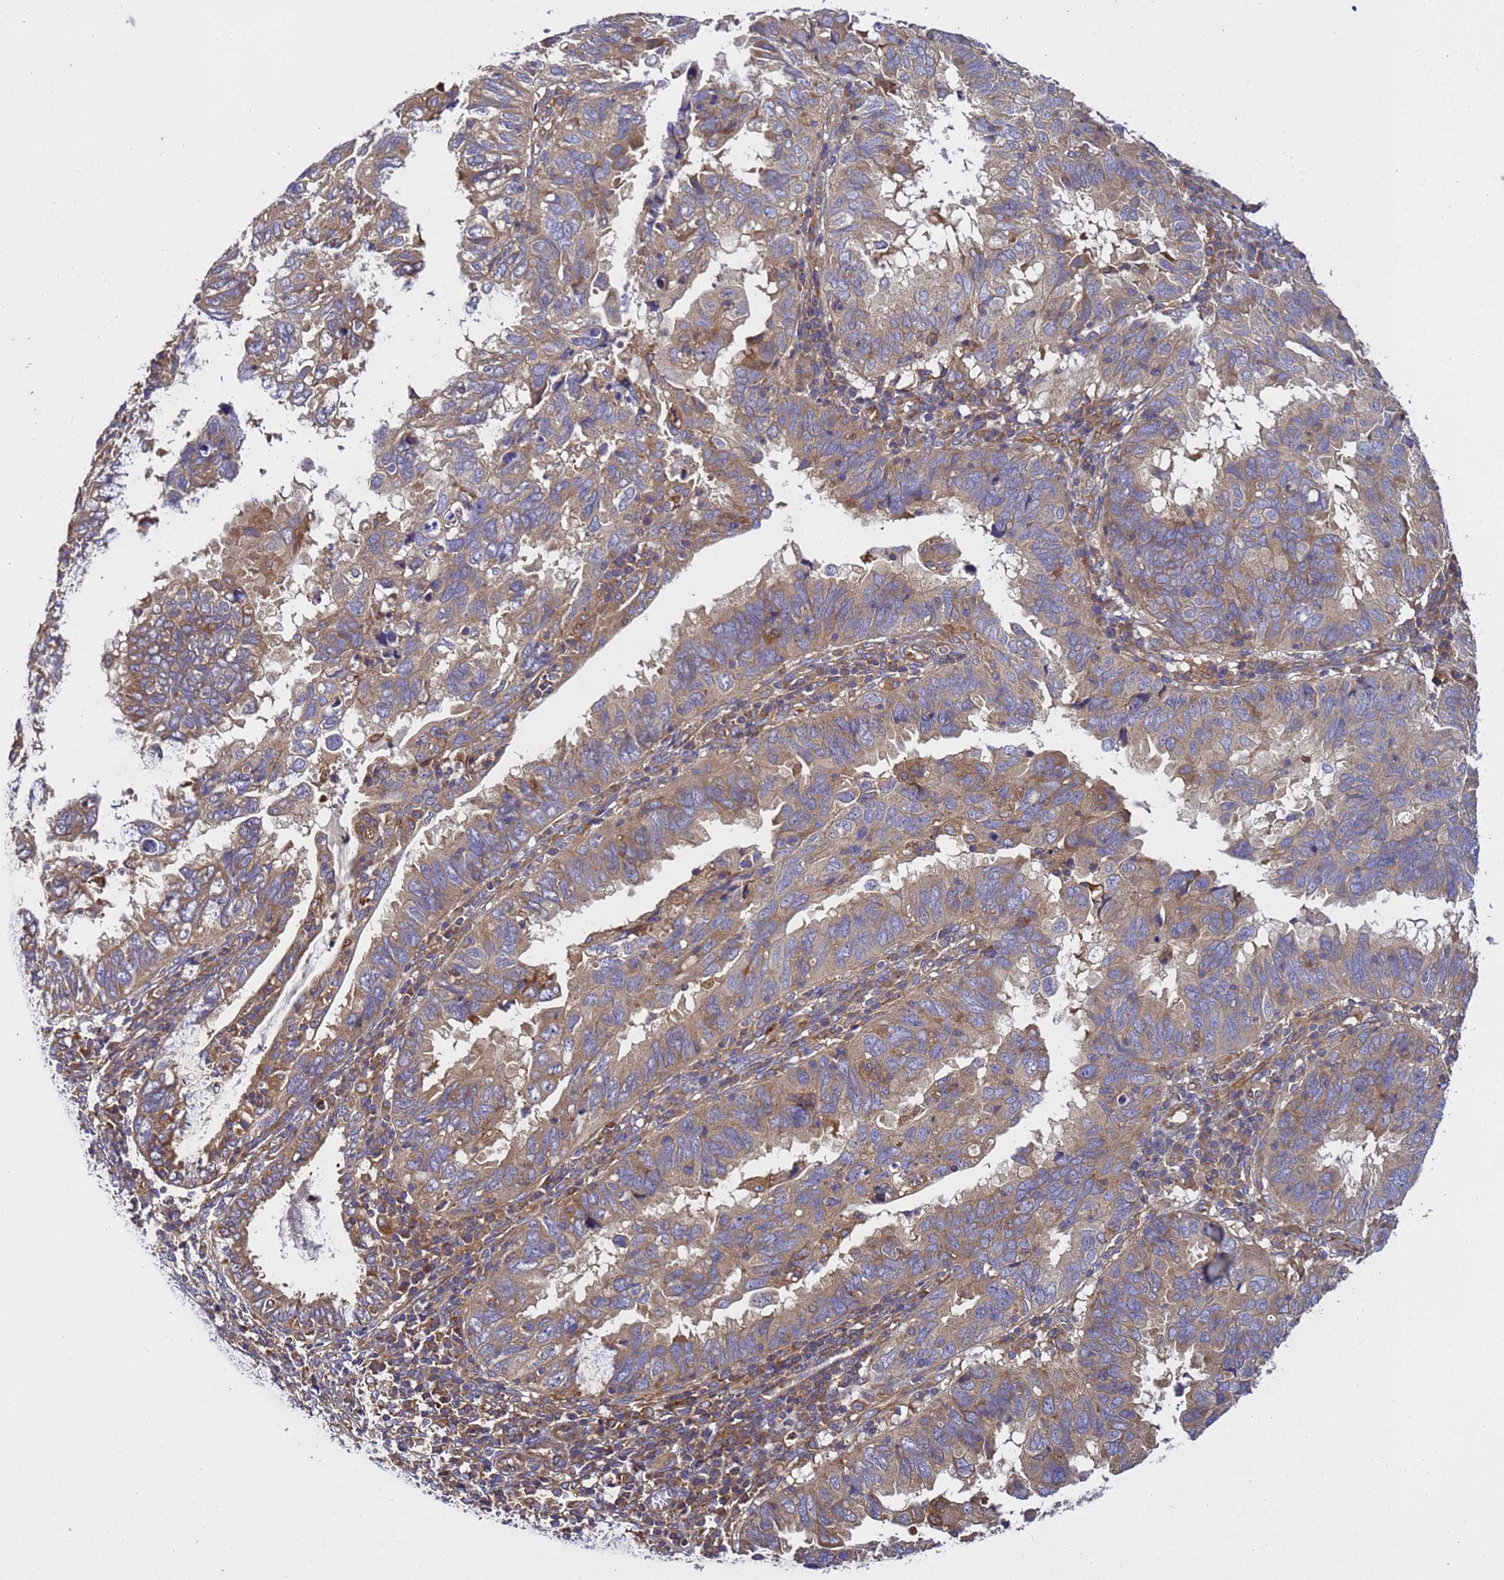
{"staining": {"intensity": "moderate", "quantity": ">75%", "location": "cytoplasmic/membranous"}, "tissue": "endometrial cancer", "cell_type": "Tumor cells", "image_type": "cancer", "snomed": [{"axis": "morphology", "description": "Adenocarcinoma, NOS"}, {"axis": "topography", "description": "Uterus"}], "caption": "Immunohistochemistry staining of endometrial adenocarcinoma, which displays medium levels of moderate cytoplasmic/membranous expression in approximately >75% of tumor cells indicating moderate cytoplasmic/membranous protein positivity. The staining was performed using DAB (3,3'-diaminobenzidine) (brown) for protein detection and nuclei were counterstained in hematoxylin (blue).", "gene": "BECN1", "patient": {"sex": "female", "age": 77}}